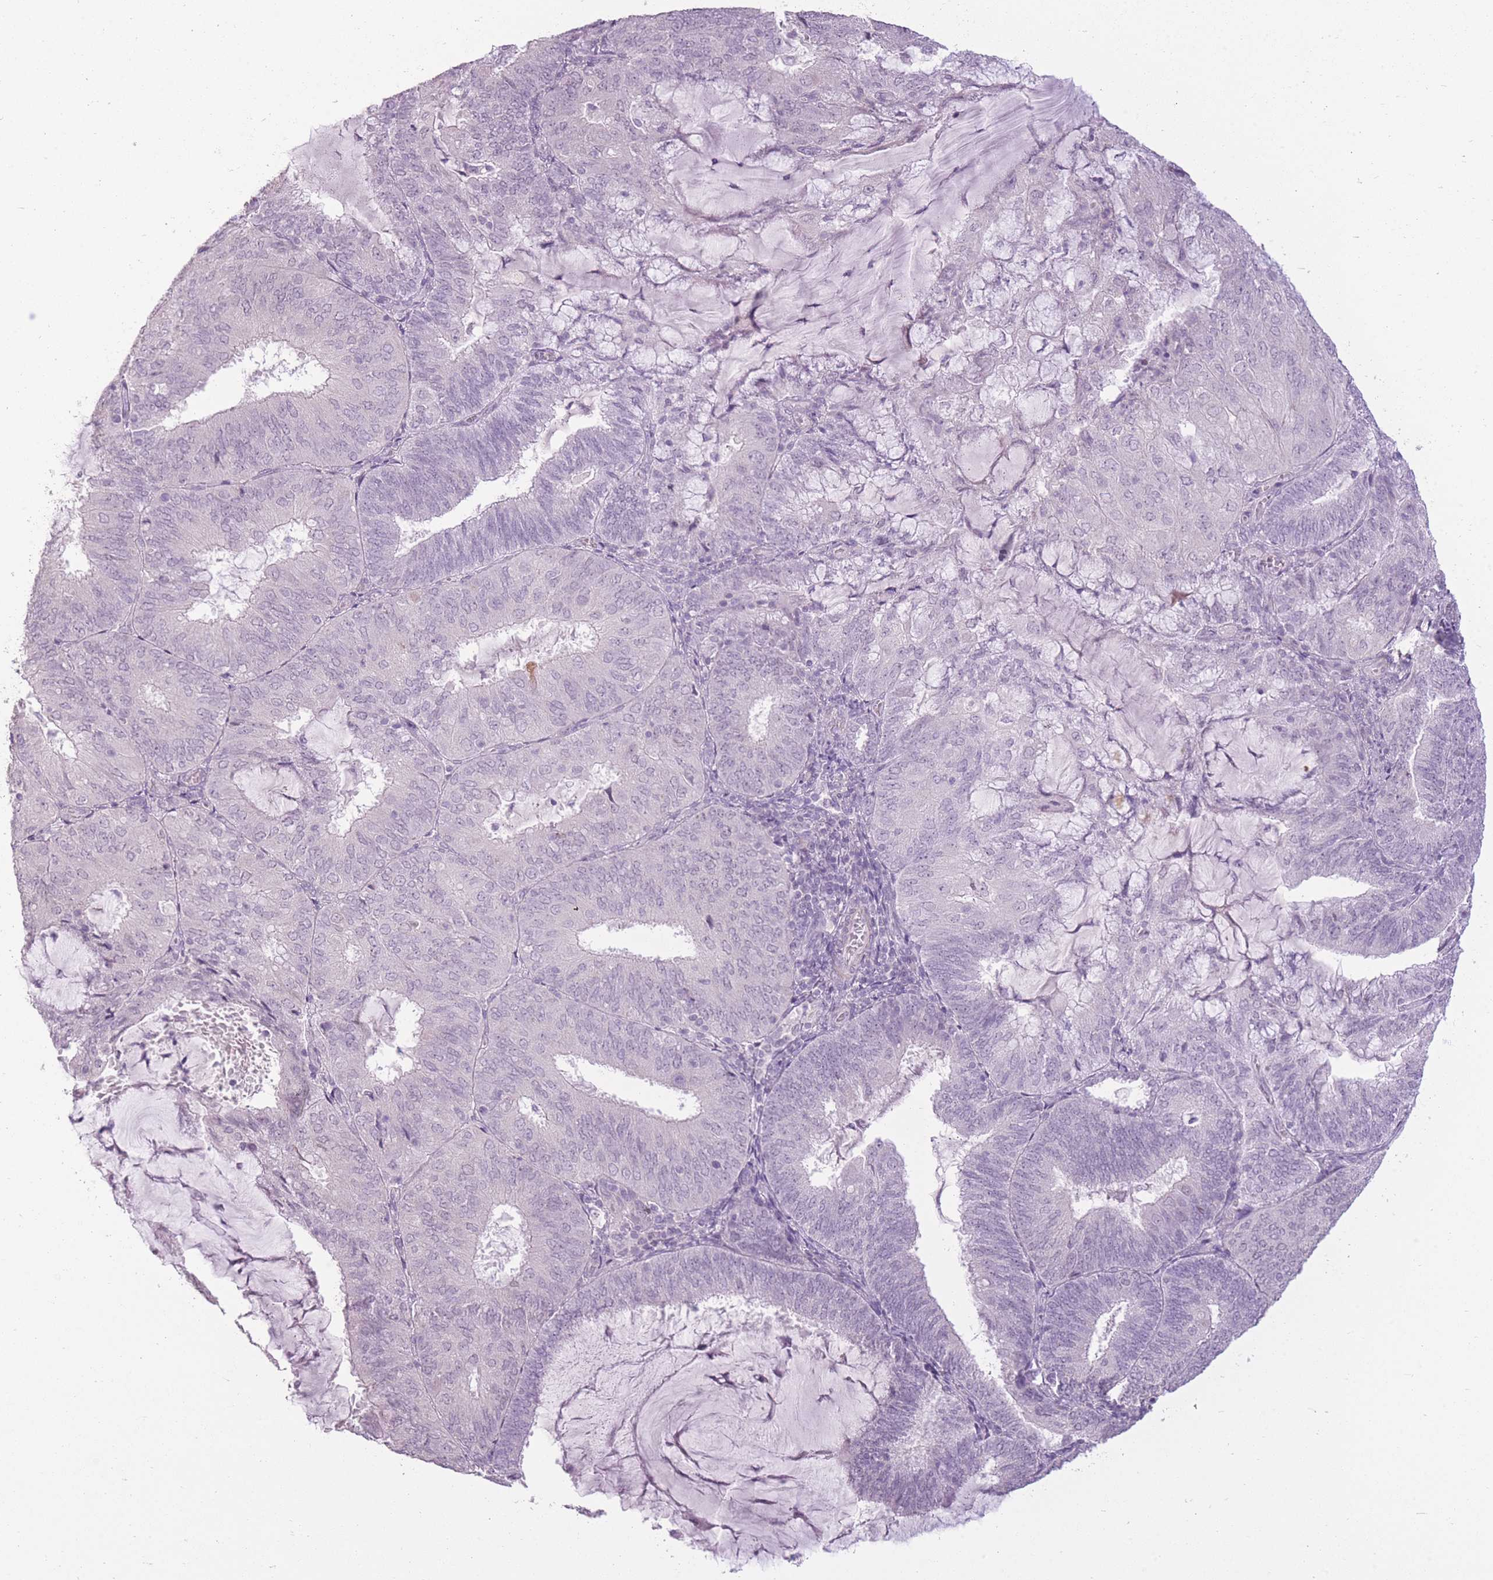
{"staining": {"intensity": "negative", "quantity": "none", "location": "none"}, "tissue": "endometrial cancer", "cell_type": "Tumor cells", "image_type": "cancer", "snomed": [{"axis": "morphology", "description": "Adenocarcinoma, NOS"}, {"axis": "topography", "description": "Endometrium"}], "caption": "Tumor cells are negative for brown protein staining in endometrial adenocarcinoma.", "gene": "ZBTB24", "patient": {"sex": "female", "age": 81}}